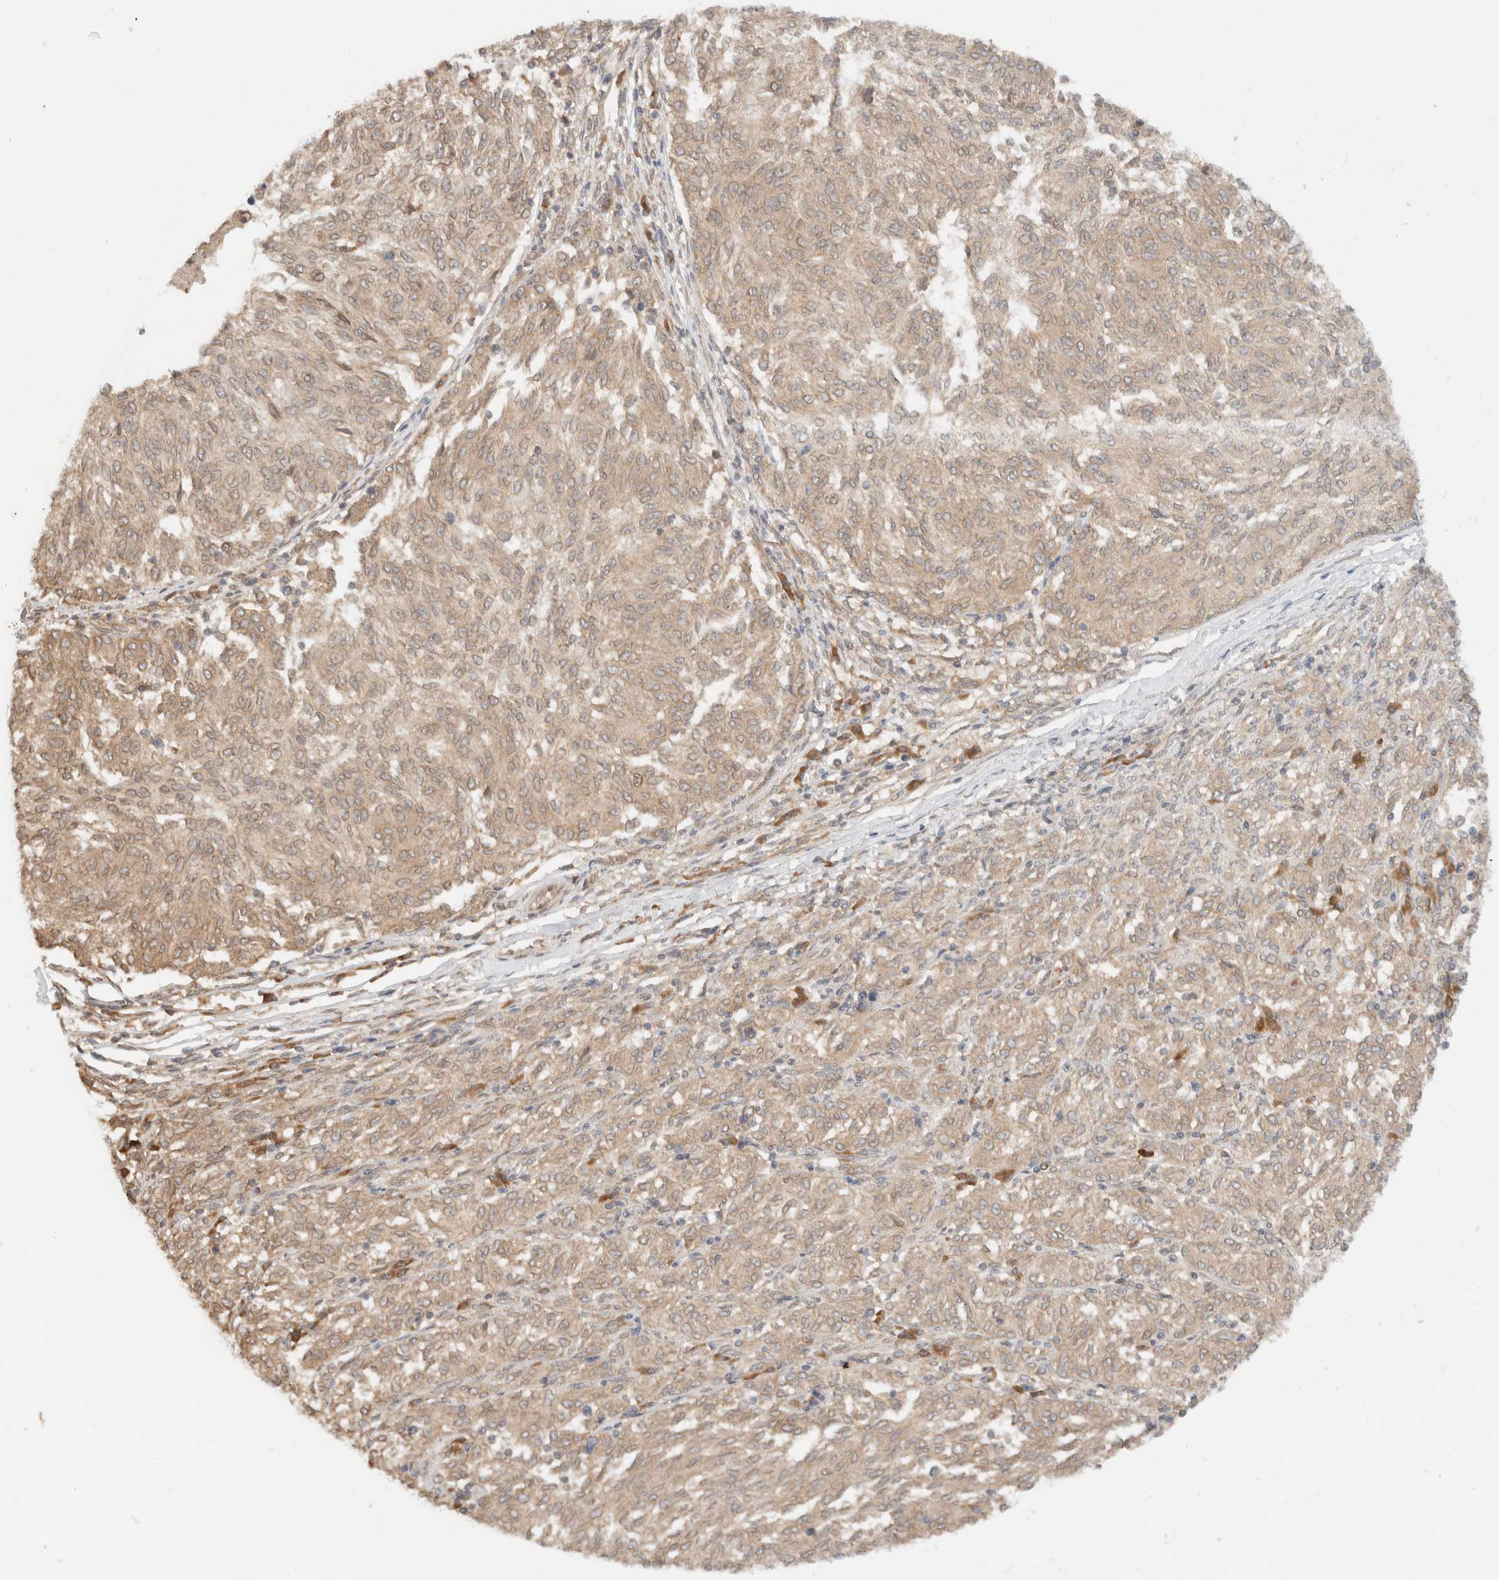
{"staining": {"intensity": "weak", "quantity": ">75%", "location": "cytoplasmic/membranous"}, "tissue": "melanoma", "cell_type": "Tumor cells", "image_type": "cancer", "snomed": [{"axis": "morphology", "description": "Malignant melanoma, NOS"}, {"axis": "topography", "description": "Skin"}], "caption": "Melanoma stained with a brown dye exhibits weak cytoplasmic/membranous positive expression in approximately >75% of tumor cells.", "gene": "ARFGEF2", "patient": {"sex": "female", "age": 72}}